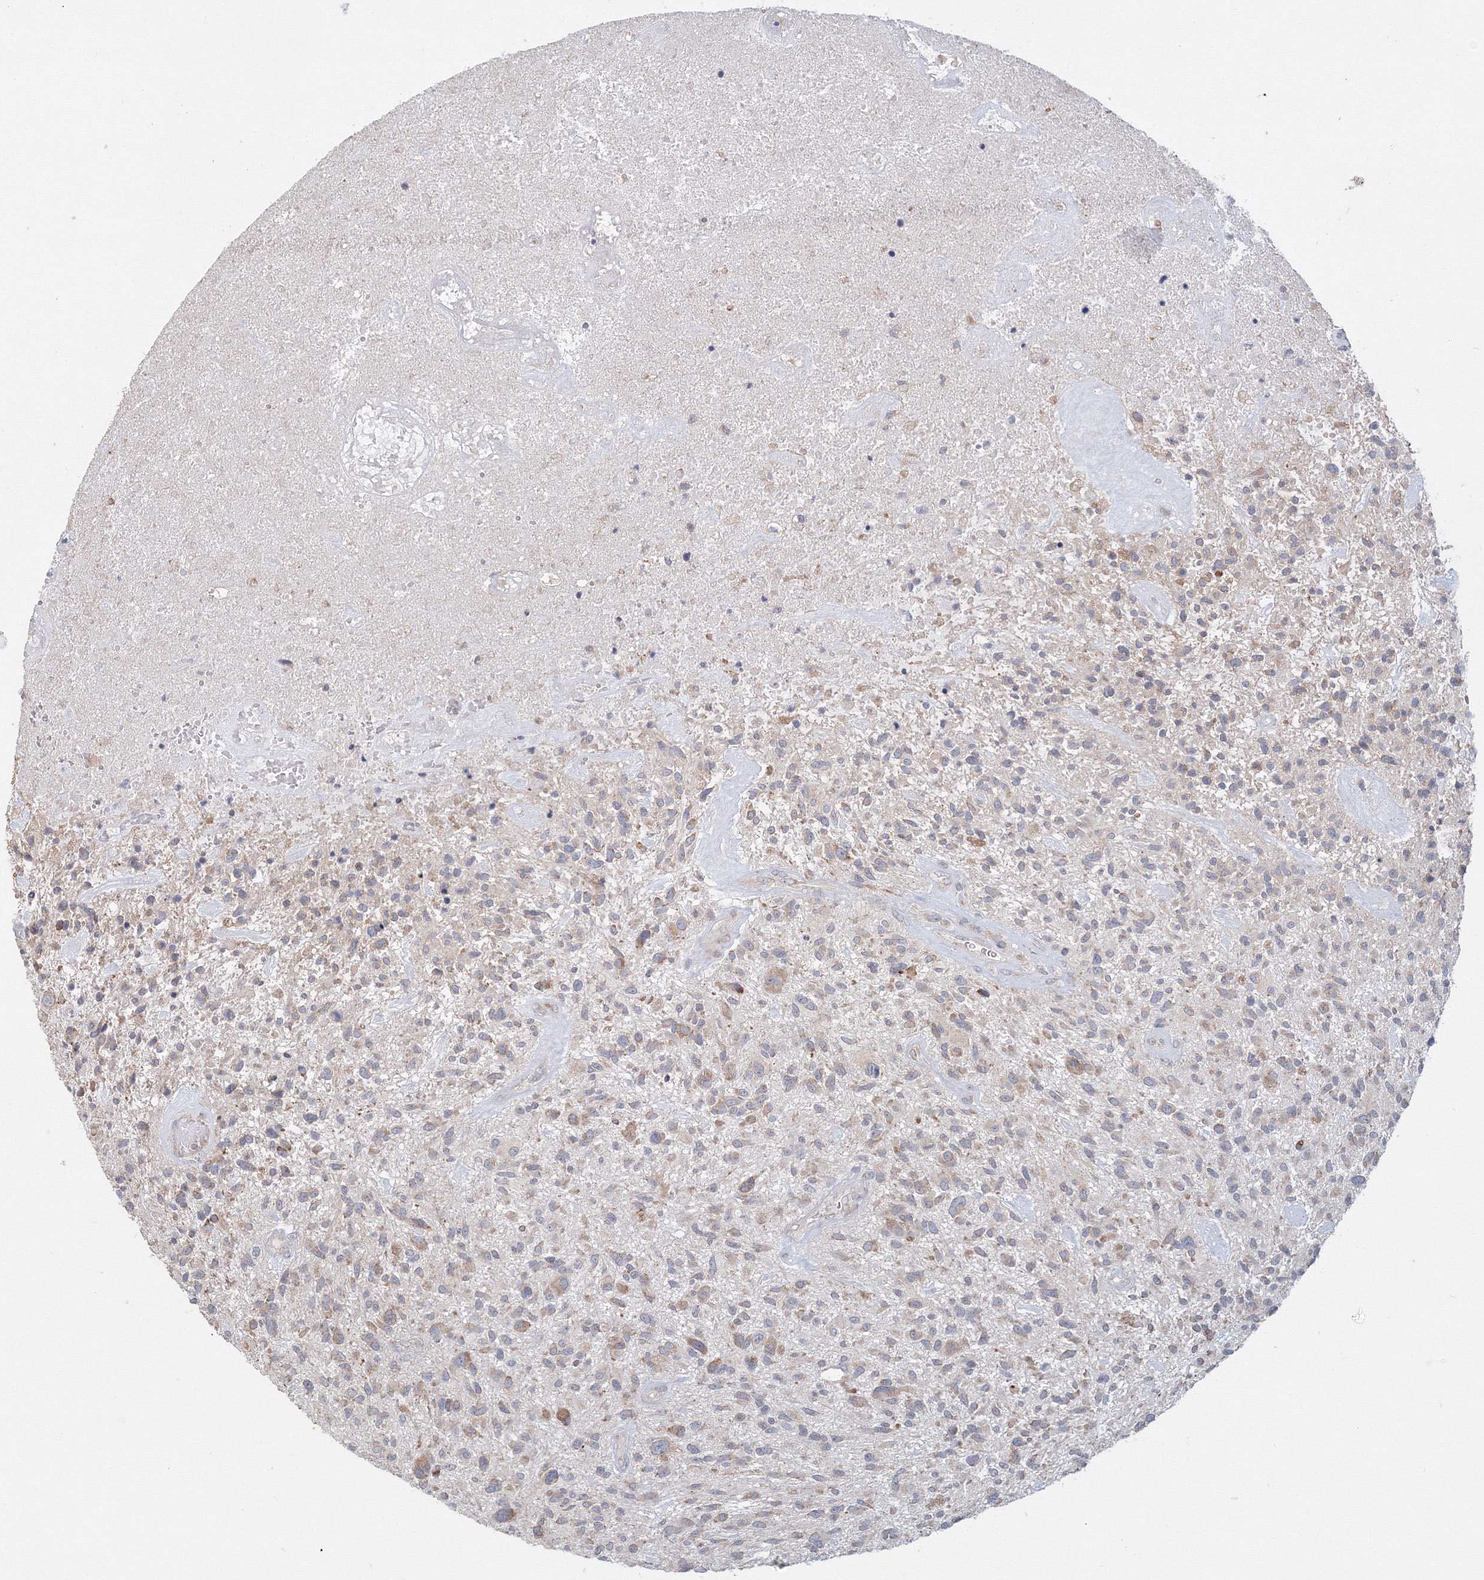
{"staining": {"intensity": "weak", "quantity": "<25%", "location": "cytoplasmic/membranous"}, "tissue": "glioma", "cell_type": "Tumor cells", "image_type": "cancer", "snomed": [{"axis": "morphology", "description": "Glioma, malignant, High grade"}, {"axis": "topography", "description": "Brain"}], "caption": "Immunohistochemistry micrograph of neoplastic tissue: glioma stained with DAB shows no significant protein staining in tumor cells.", "gene": "DHRS12", "patient": {"sex": "male", "age": 47}}